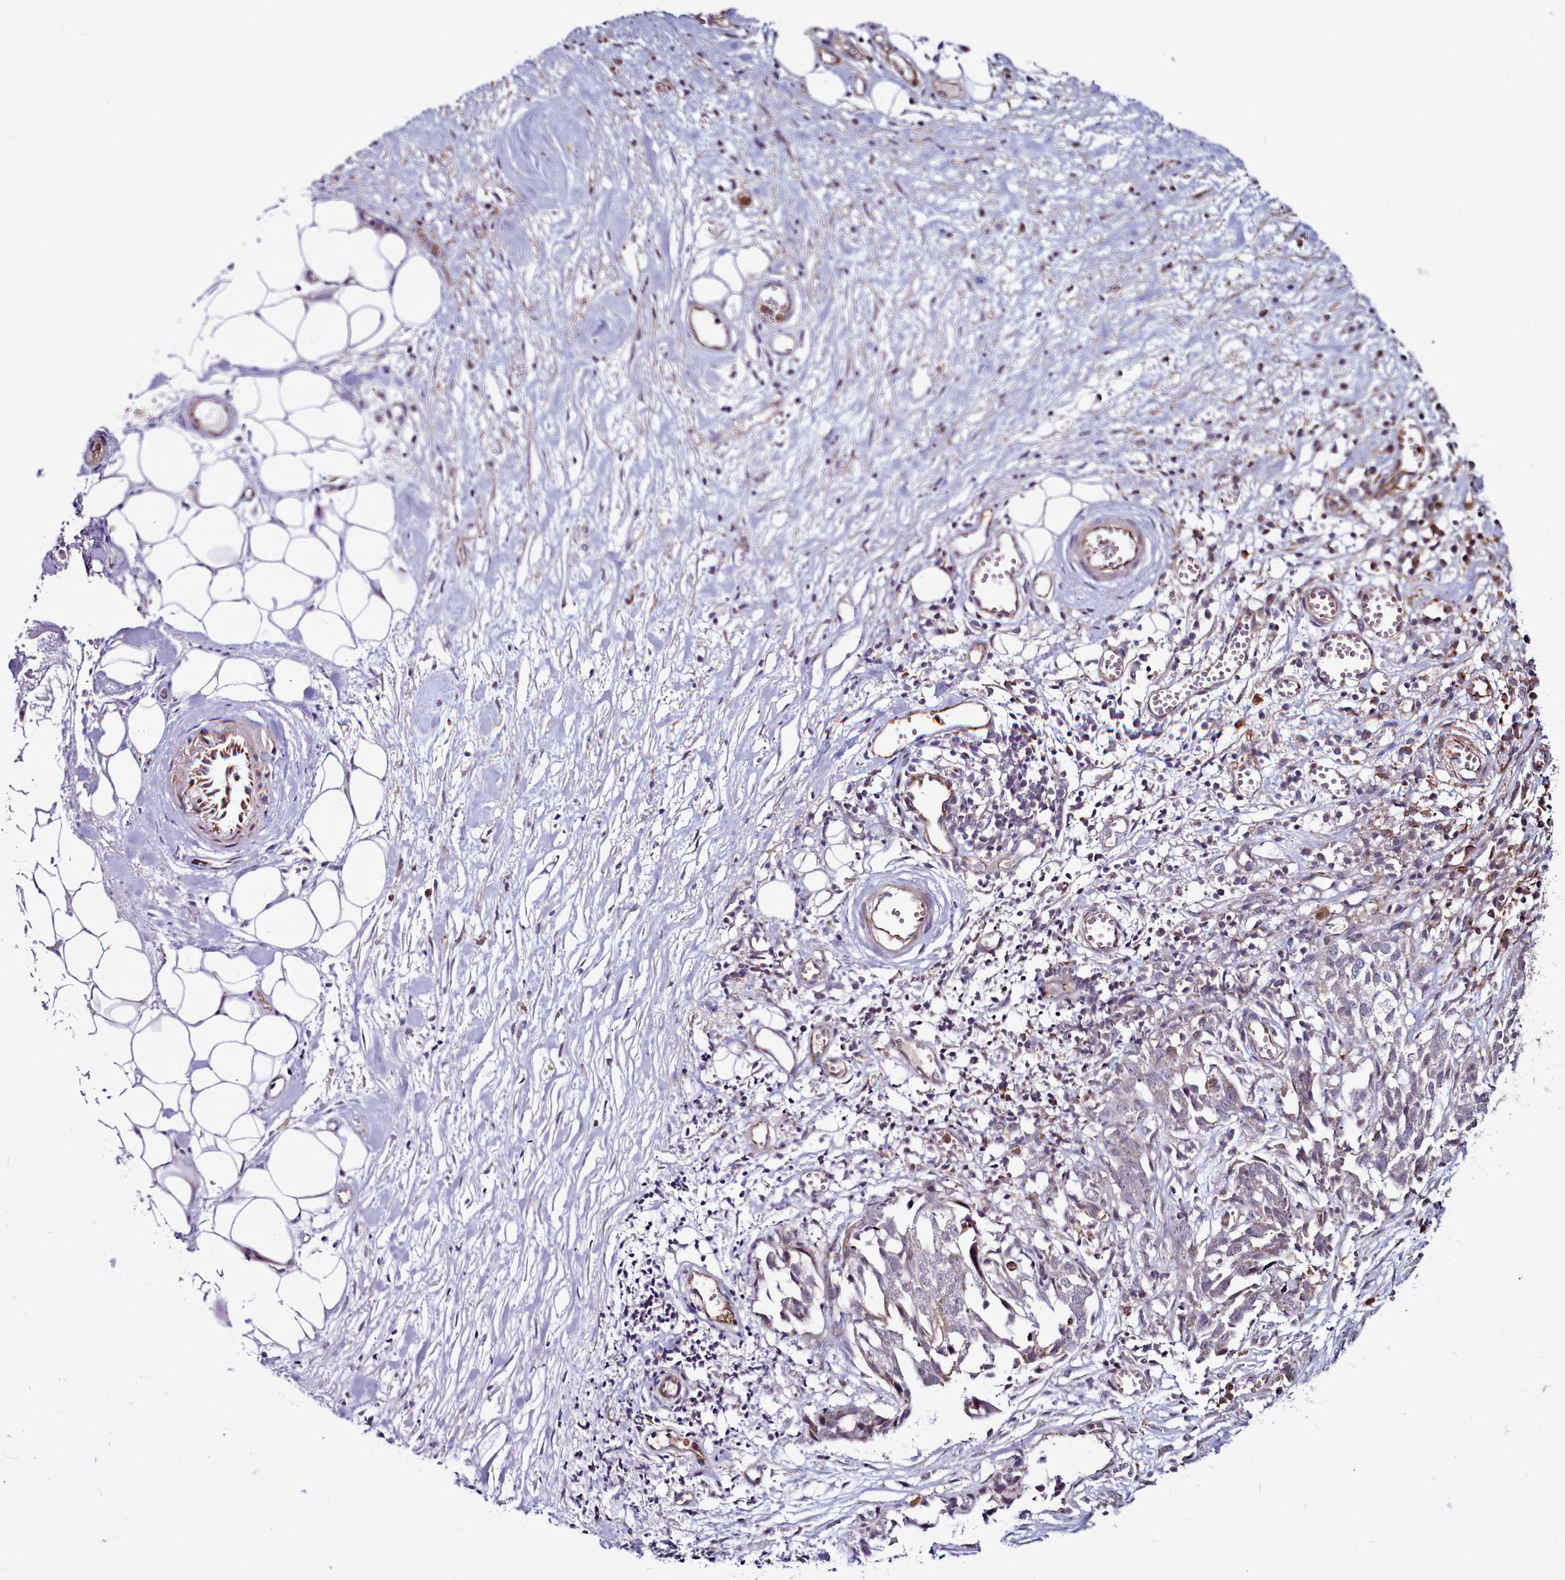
{"staining": {"intensity": "negative", "quantity": "none", "location": "none"}, "tissue": "ovarian cancer", "cell_type": "Tumor cells", "image_type": "cancer", "snomed": [{"axis": "morphology", "description": "Cystadenocarcinoma, serous, NOS"}, {"axis": "topography", "description": "Soft tissue"}, {"axis": "topography", "description": "Ovary"}], "caption": "Ovarian cancer was stained to show a protein in brown. There is no significant staining in tumor cells. The staining is performed using DAB brown chromogen with nuclei counter-stained in using hematoxylin.", "gene": "CLK3", "patient": {"sex": "female", "age": 57}}